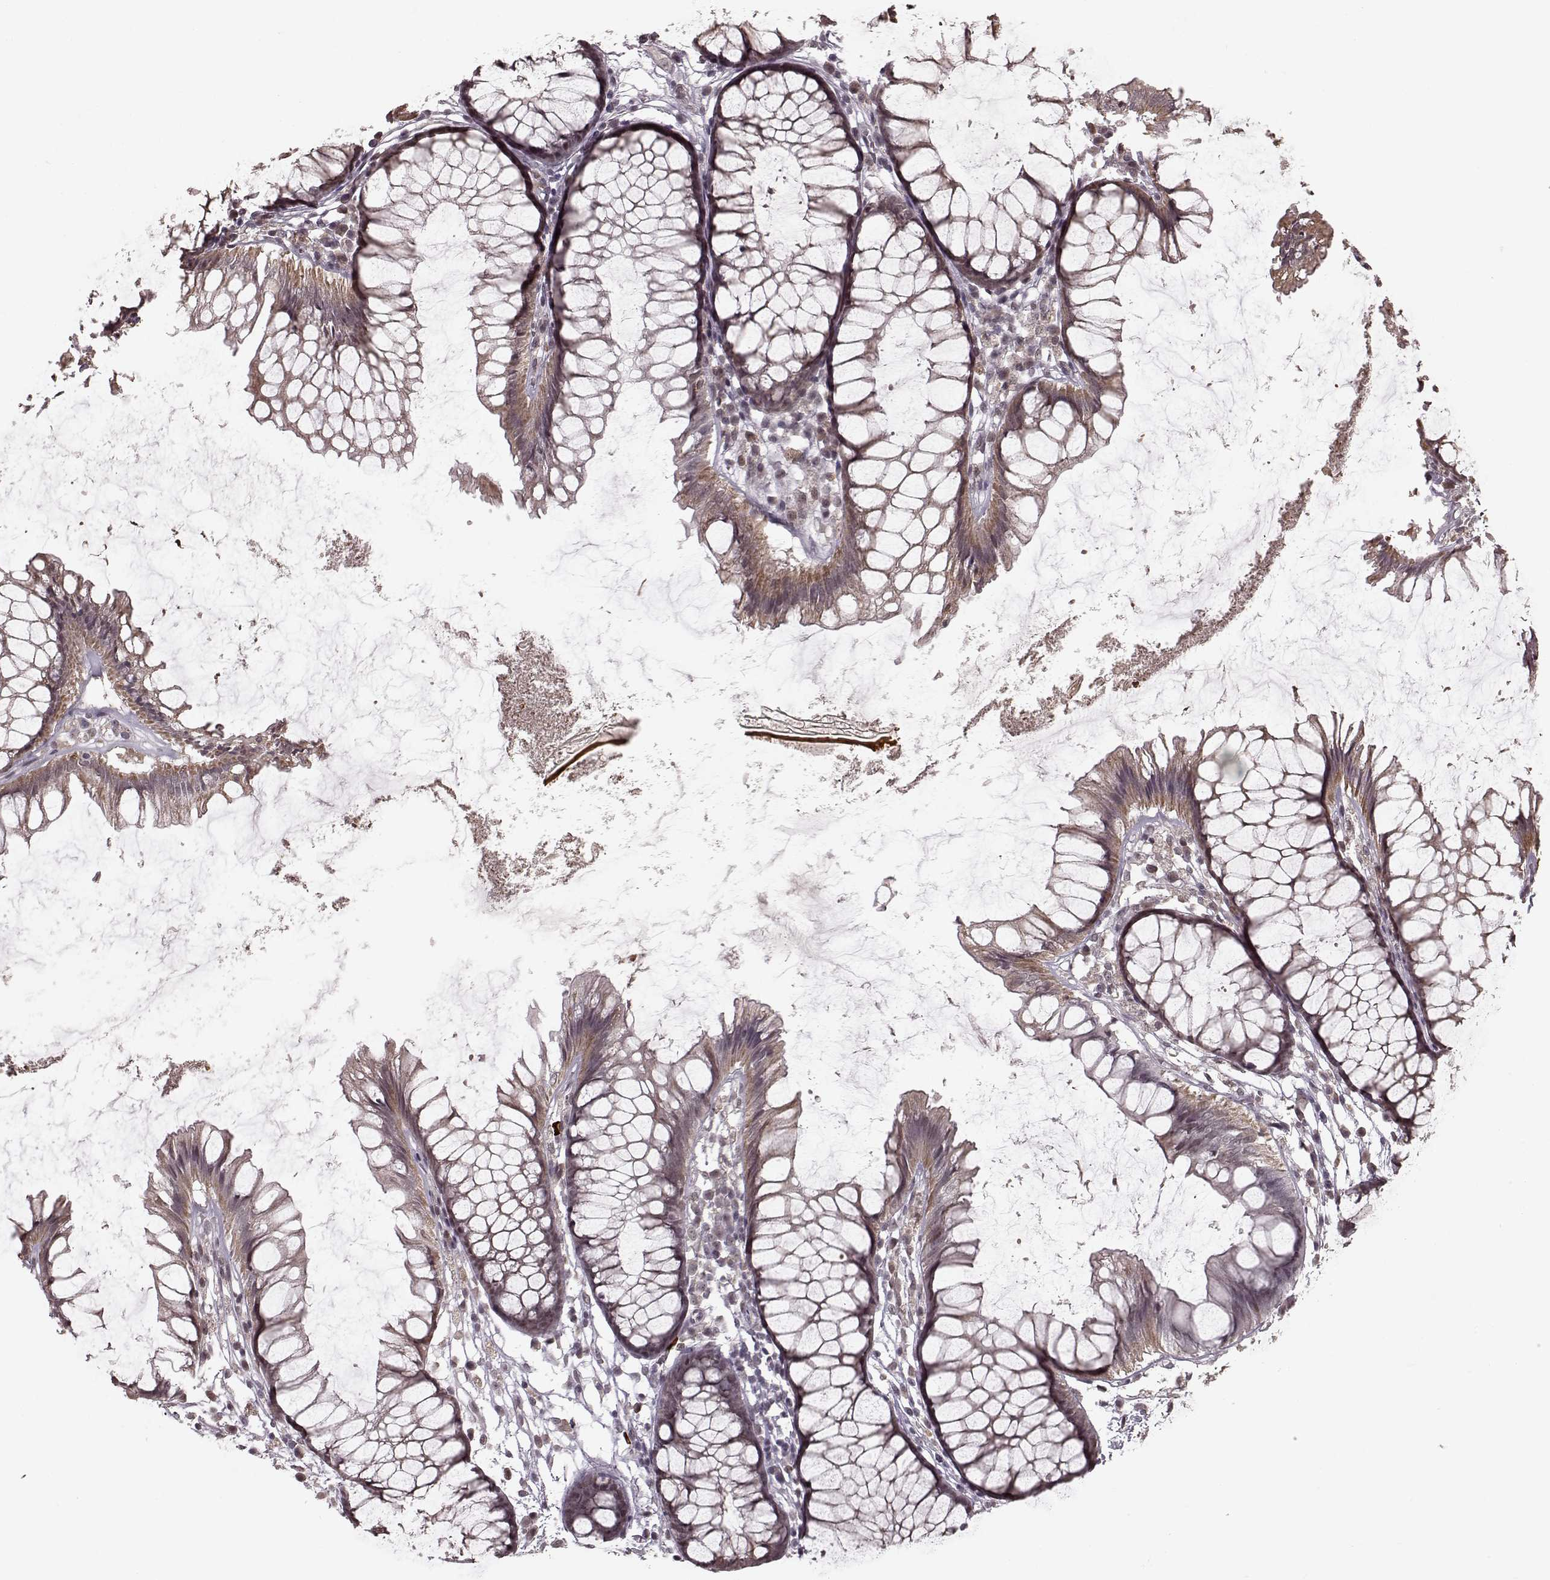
{"staining": {"intensity": "negative", "quantity": "none", "location": "none"}, "tissue": "colon", "cell_type": "Endothelial cells", "image_type": "normal", "snomed": [{"axis": "morphology", "description": "Normal tissue, NOS"}, {"axis": "morphology", "description": "Adenocarcinoma, NOS"}, {"axis": "topography", "description": "Colon"}], "caption": "Endothelial cells show no significant expression in unremarkable colon. (Stains: DAB immunohistochemistry with hematoxylin counter stain, Microscopy: brightfield microscopy at high magnification).", "gene": "PLCB4", "patient": {"sex": "male", "age": 65}}